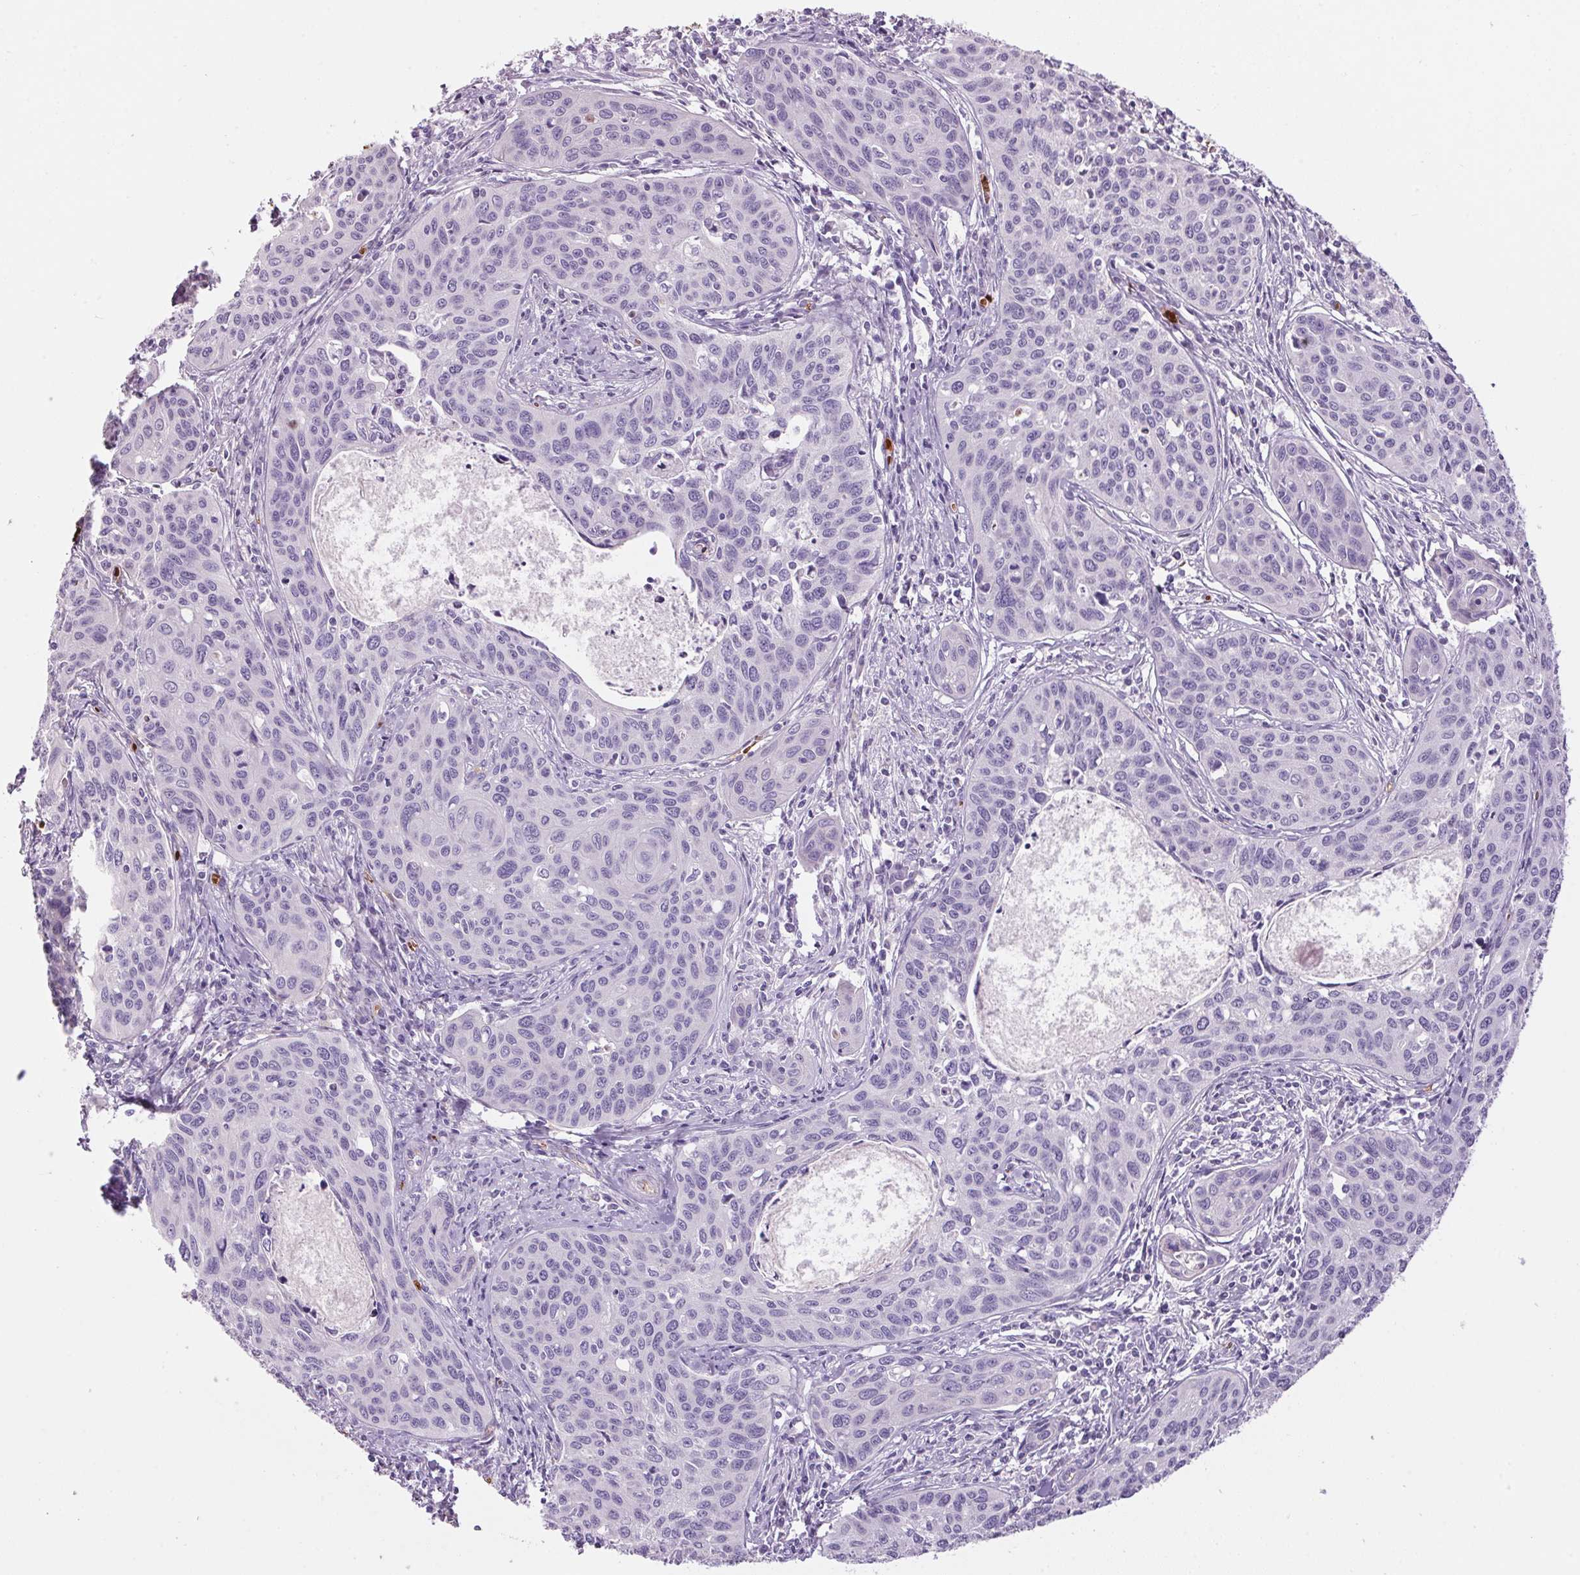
{"staining": {"intensity": "negative", "quantity": "none", "location": "none"}, "tissue": "cervical cancer", "cell_type": "Tumor cells", "image_type": "cancer", "snomed": [{"axis": "morphology", "description": "Squamous cell carcinoma, NOS"}, {"axis": "topography", "description": "Cervix"}], "caption": "This histopathology image is of squamous cell carcinoma (cervical) stained with IHC to label a protein in brown with the nuclei are counter-stained blue. There is no expression in tumor cells.", "gene": "HBQ1", "patient": {"sex": "female", "age": 31}}